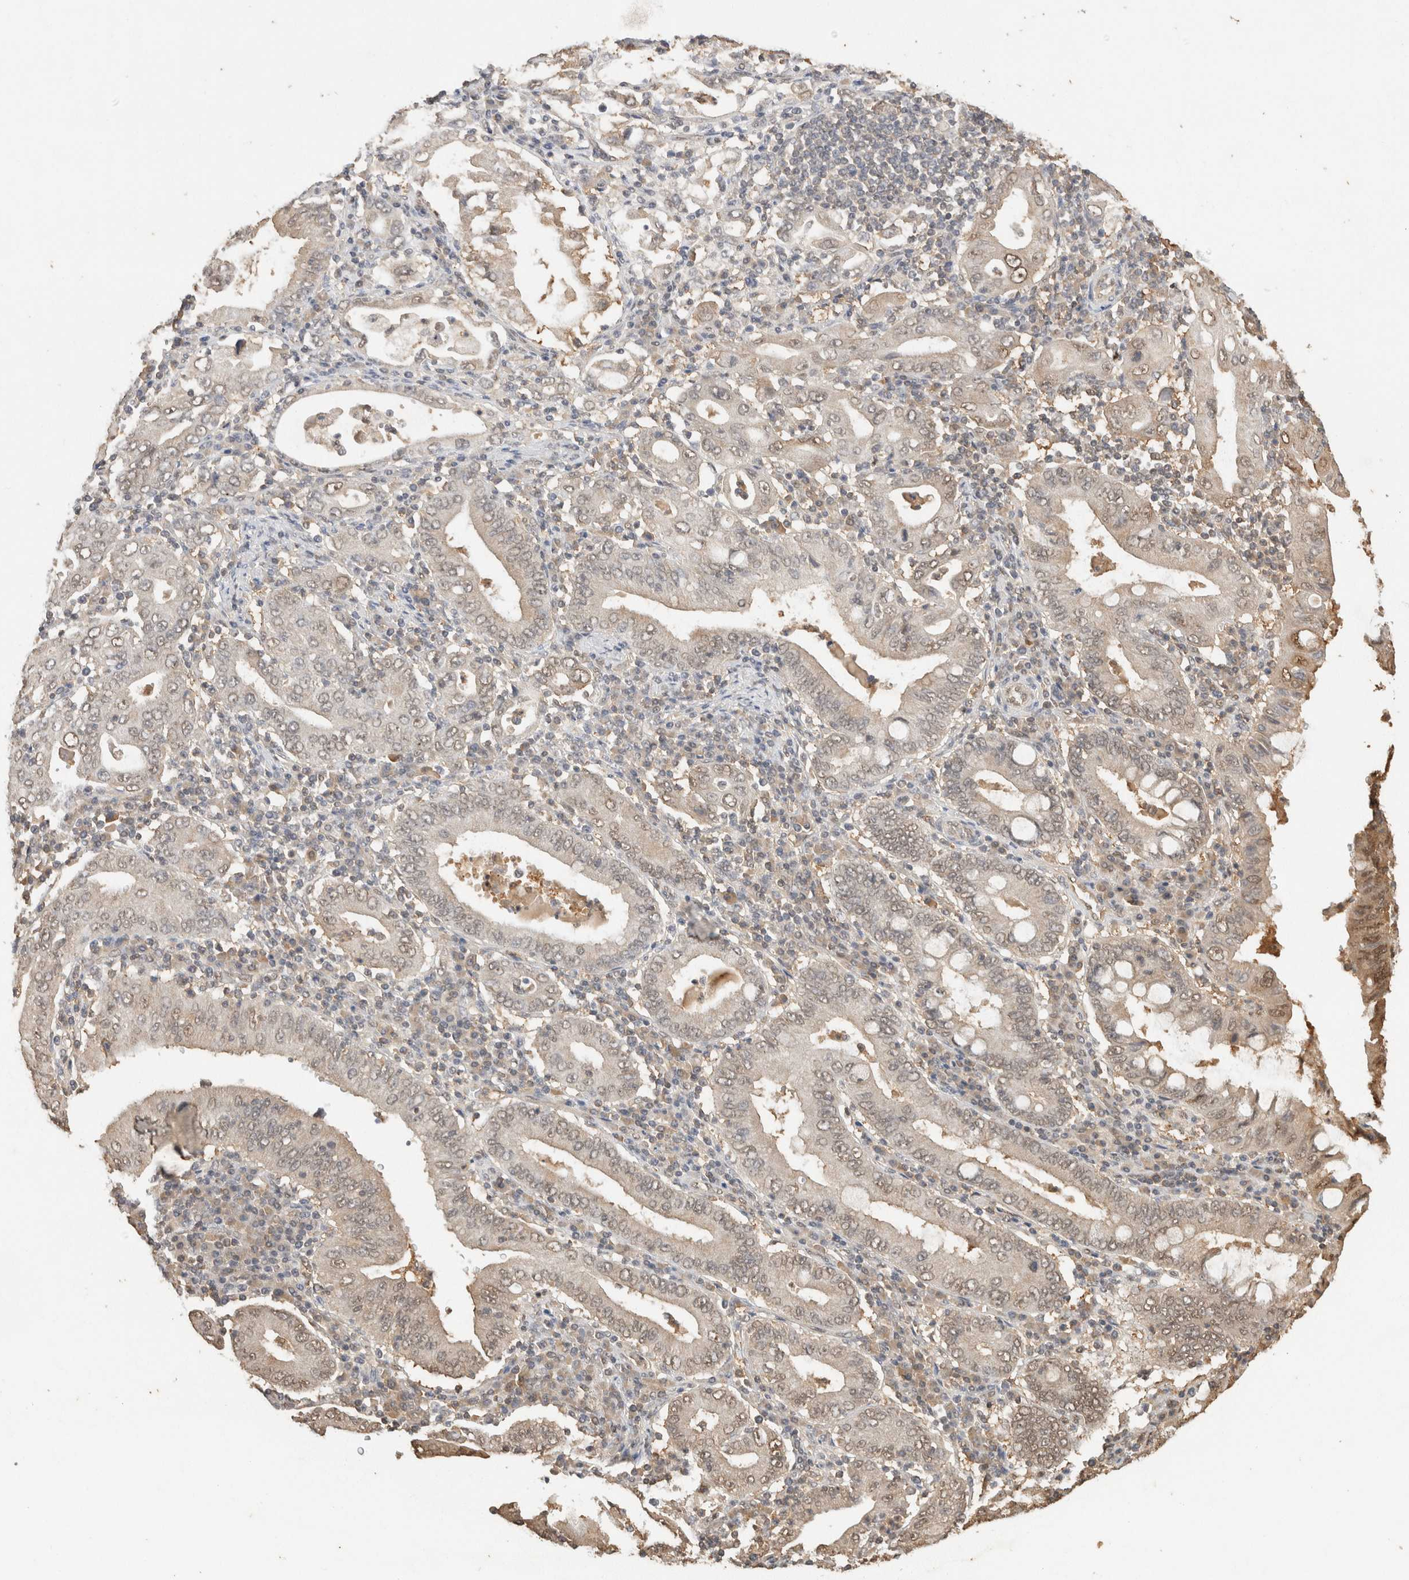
{"staining": {"intensity": "weak", "quantity": ">75%", "location": "nuclear"}, "tissue": "stomach cancer", "cell_type": "Tumor cells", "image_type": "cancer", "snomed": [{"axis": "morphology", "description": "Normal tissue, NOS"}, {"axis": "morphology", "description": "Adenocarcinoma, NOS"}, {"axis": "topography", "description": "Esophagus"}, {"axis": "topography", "description": "Stomach, upper"}, {"axis": "topography", "description": "Peripheral nerve tissue"}], "caption": "DAB (3,3'-diaminobenzidine) immunohistochemical staining of stomach cancer (adenocarcinoma) exhibits weak nuclear protein positivity in about >75% of tumor cells.", "gene": "YWHAH", "patient": {"sex": "male", "age": 62}}